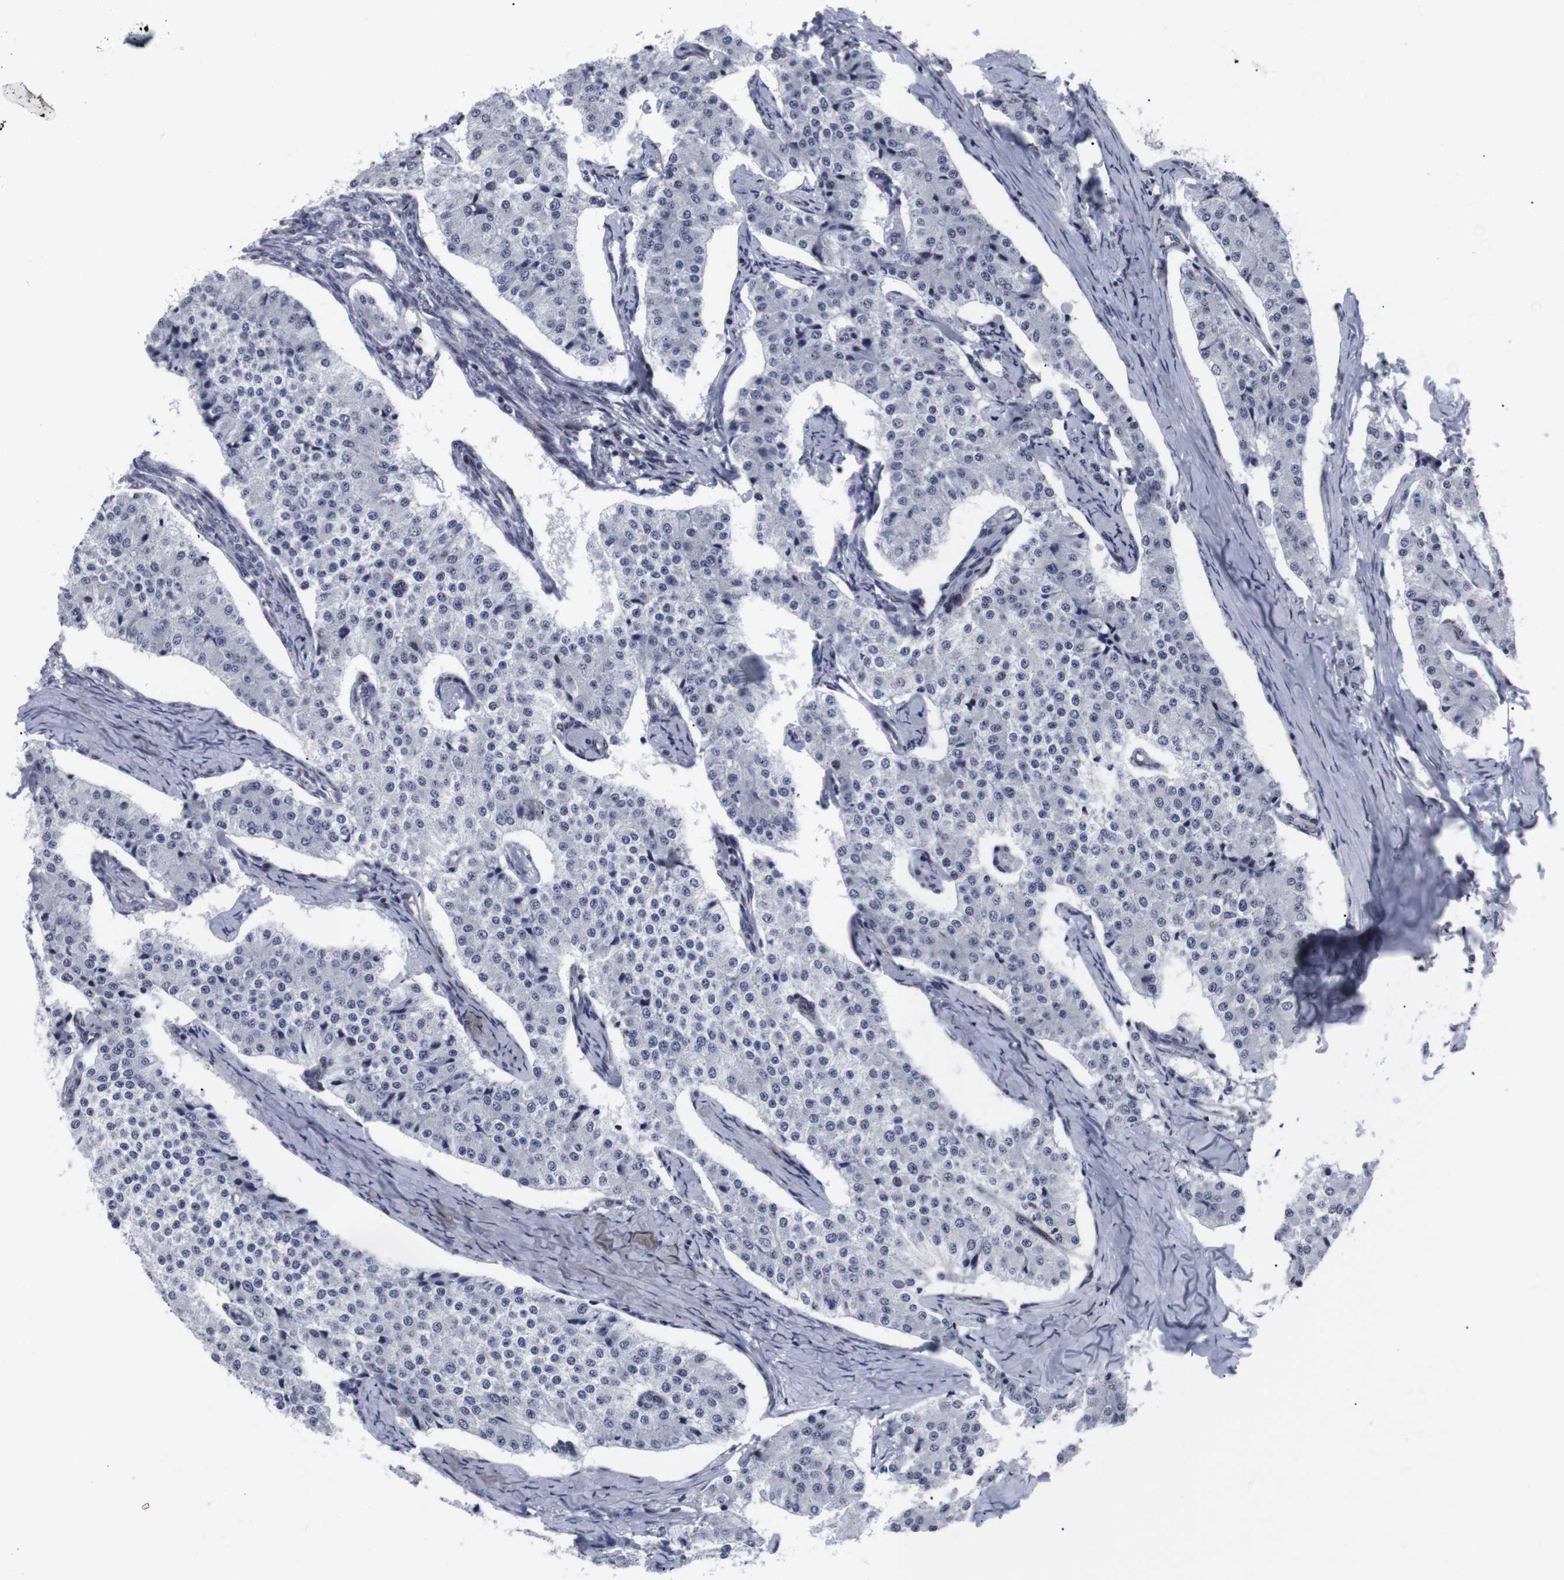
{"staining": {"intensity": "negative", "quantity": "none", "location": "none"}, "tissue": "carcinoid", "cell_type": "Tumor cells", "image_type": "cancer", "snomed": [{"axis": "morphology", "description": "Carcinoid, malignant, NOS"}, {"axis": "topography", "description": "Colon"}], "caption": "An image of malignant carcinoid stained for a protein reveals no brown staining in tumor cells. The staining was performed using DAB to visualize the protein expression in brown, while the nuclei were stained in blue with hematoxylin (Magnification: 20x).", "gene": "MLH1", "patient": {"sex": "female", "age": 52}}